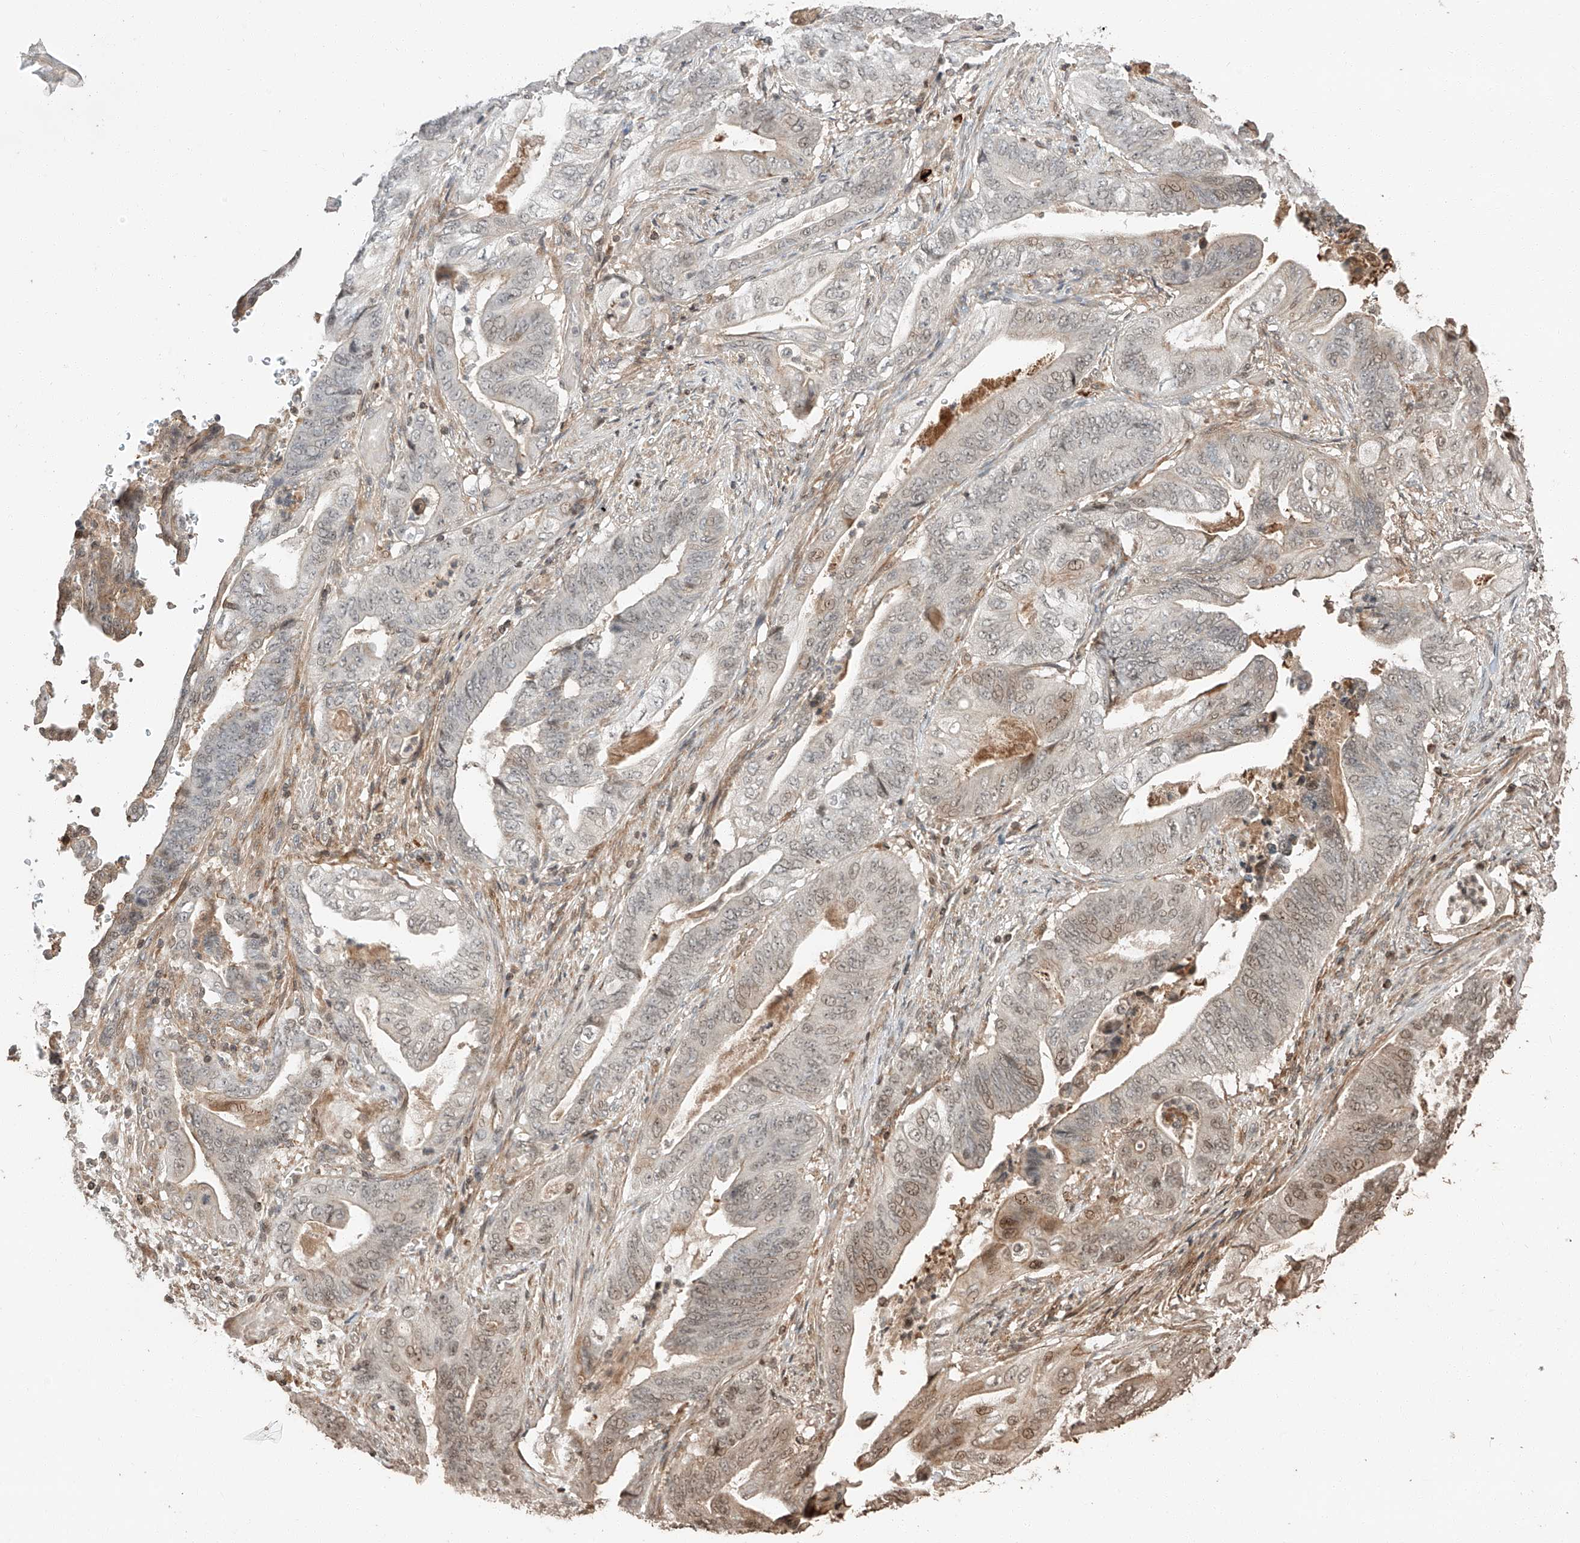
{"staining": {"intensity": "weak", "quantity": "<25%", "location": "cytoplasmic/membranous,nuclear"}, "tissue": "stomach cancer", "cell_type": "Tumor cells", "image_type": "cancer", "snomed": [{"axis": "morphology", "description": "Adenocarcinoma, NOS"}, {"axis": "topography", "description": "Stomach"}], "caption": "IHC of human stomach cancer (adenocarcinoma) exhibits no staining in tumor cells.", "gene": "ARHGAP33", "patient": {"sex": "female", "age": 73}}